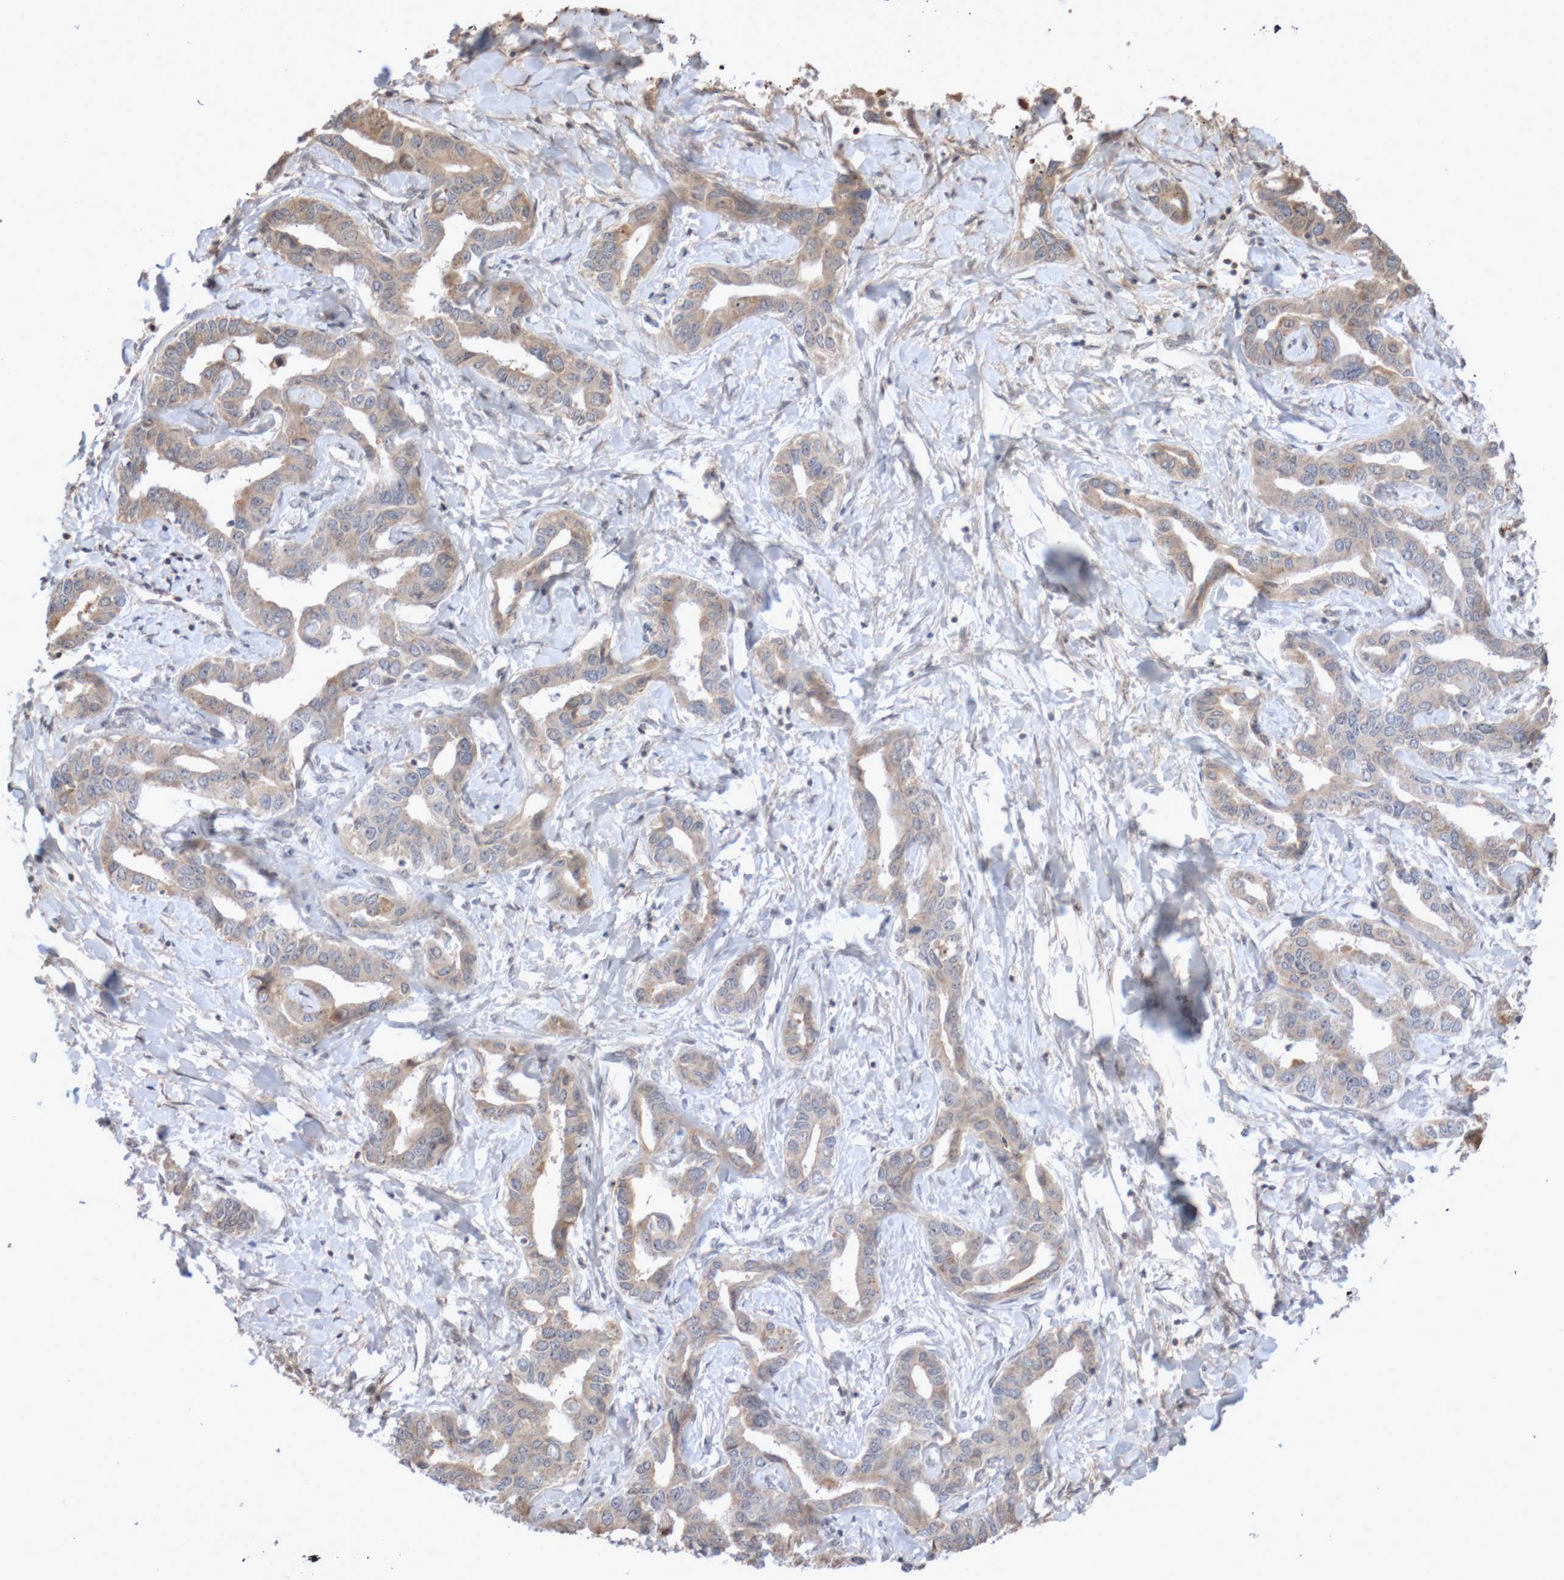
{"staining": {"intensity": "weak", "quantity": ">75%", "location": "cytoplasmic/membranous"}, "tissue": "liver cancer", "cell_type": "Tumor cells", "image_type": "cancer", "snomed": [{"axis": "morphology", "description": "Cholangiocarcinoma"}, {"axis": "topography", "description": "Liver"}], "caption": "Immunohistochemistry image of liver cholangiocarcinoma stained for a protein (brown), which reveals low levels of weak cytoplasmic/membranous staining in approximately >75% of tumor cells.", "gene": "DPH7", "patient": {"sex": "male", "age": 59}}